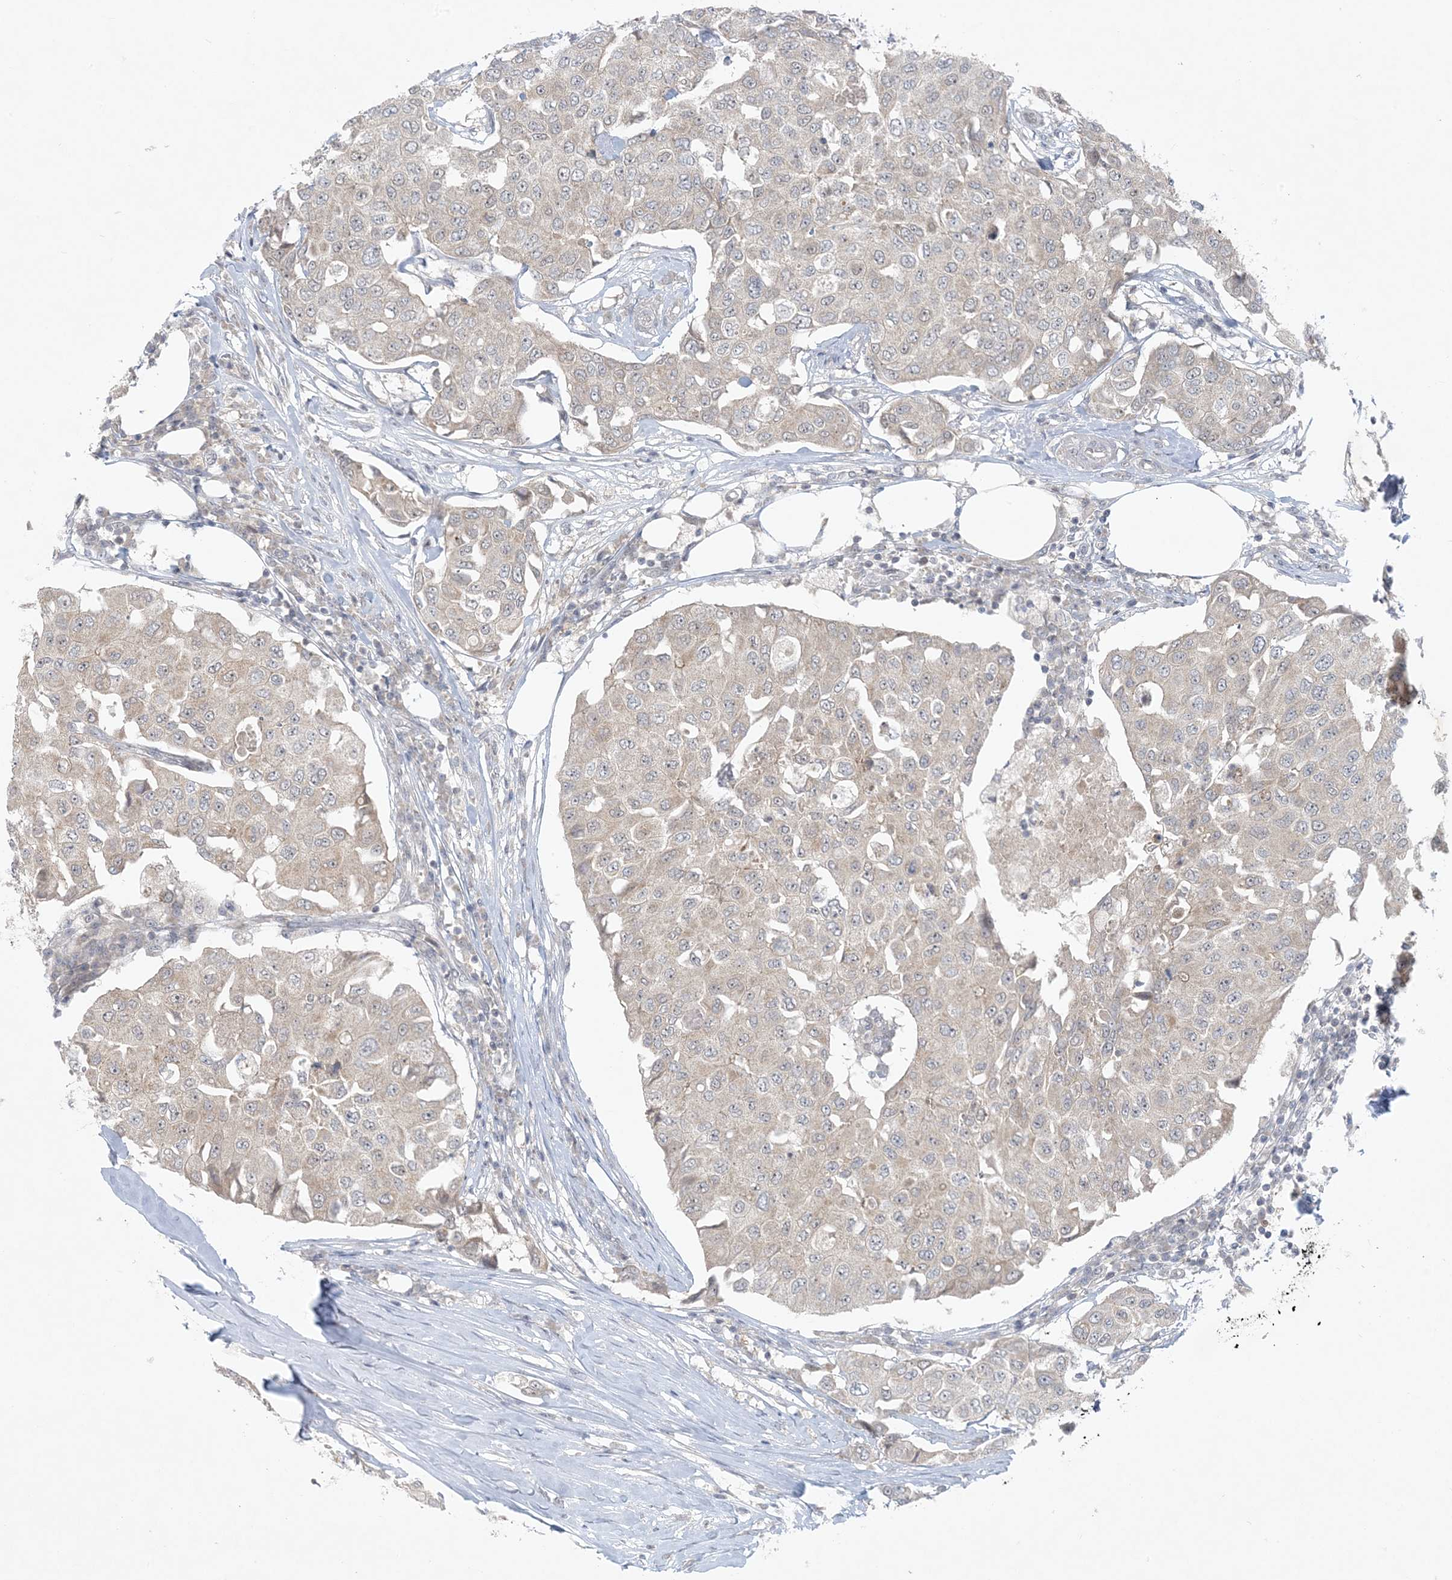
{"staining": {"intensity": "weak", "quantity": "25%-75%", "location": "cytoplasmic/membranous"}, "tissue": "breast cancer", "cell_type": "Tumor cells", "image_type": "cancer", "snomed": [{"axis": "morphology", "description": "Duct carcinoma"}, {"axis": "topography", "description": "Breast"}], "caption": "A histopathology image showing weak cytoplasmic/membranous positivity in approximately 25%-75% of tumor cells in breast cancer (invasive ductal carcinoma), as visualized by brown immunohistochemical staining.", "gene": "OBI1", "patient": {"sex": "female", "age": 80}}